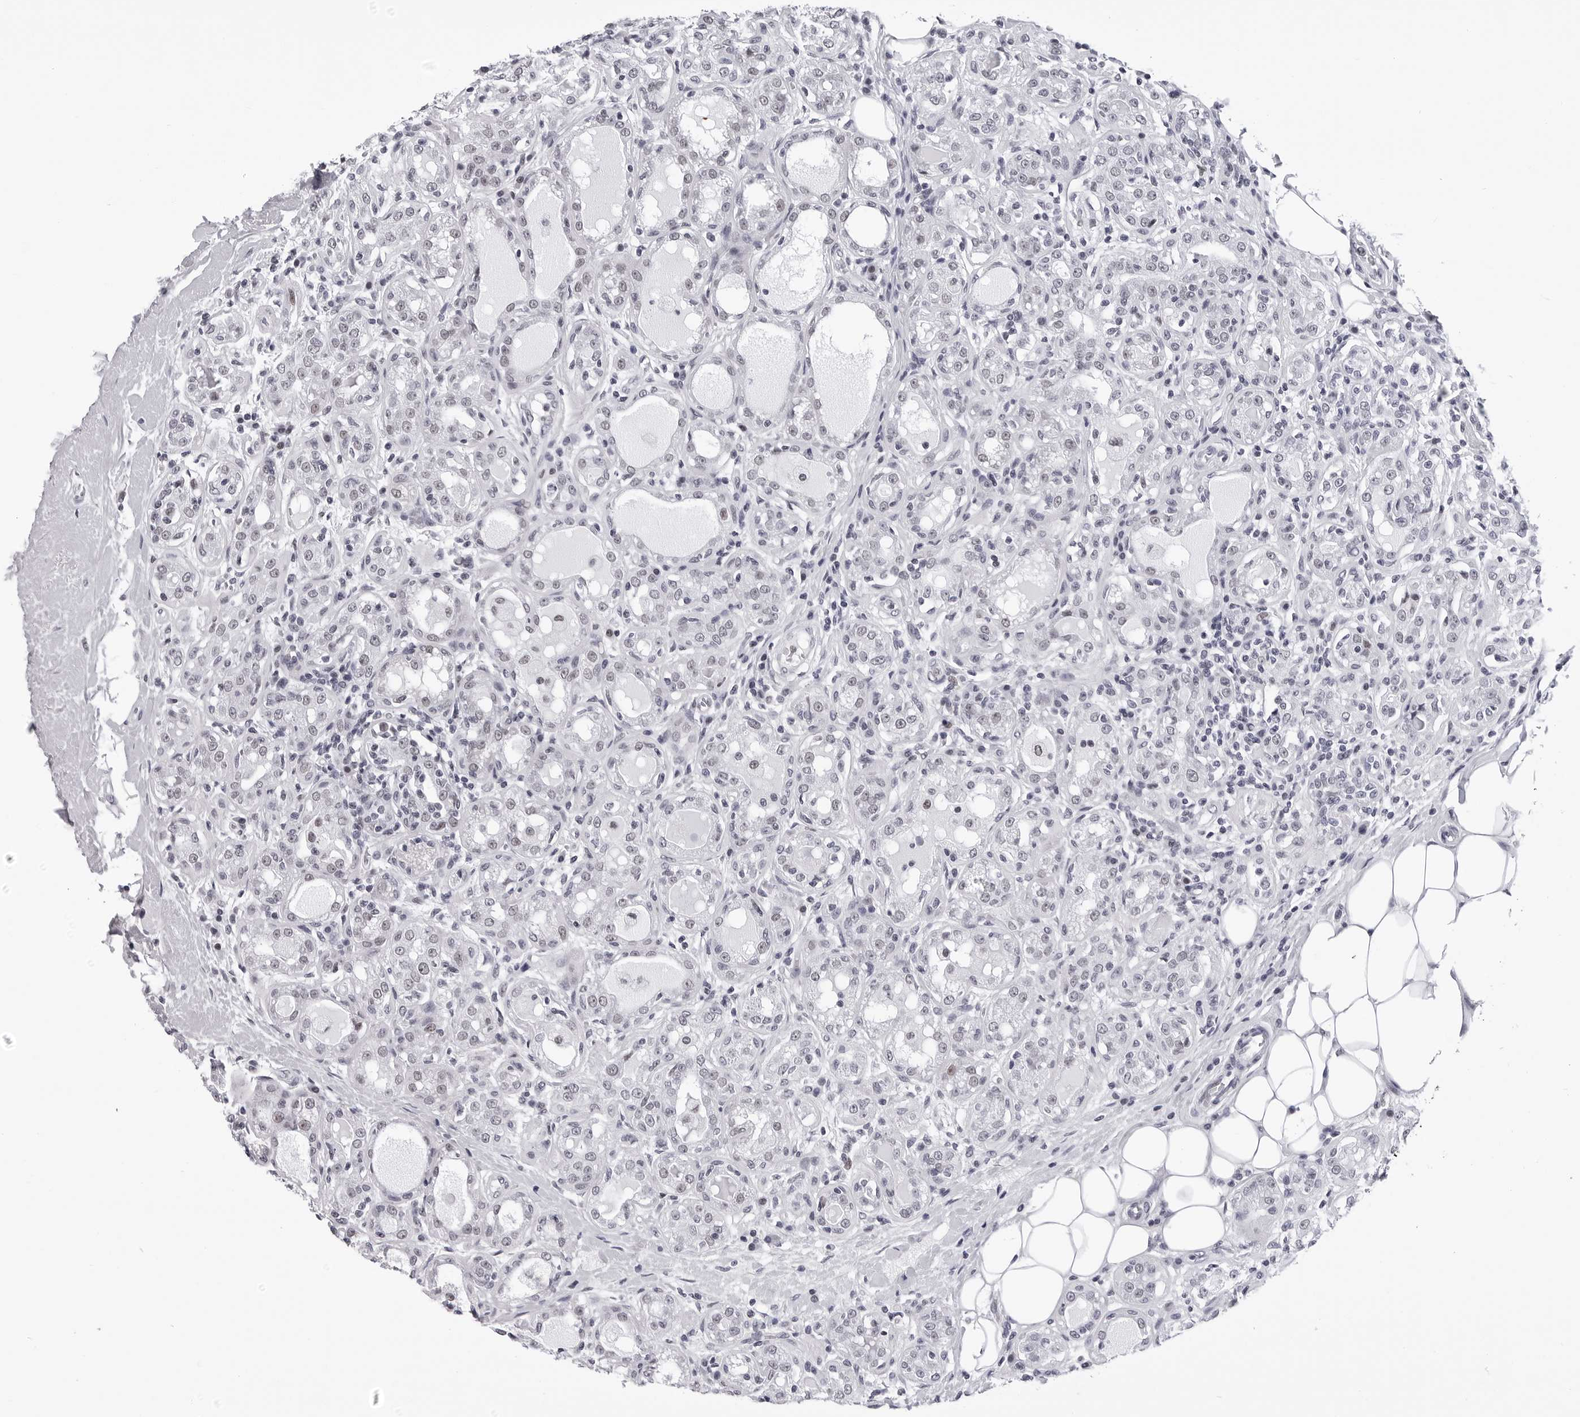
{"staining": {"intensity": "weak", "quantity": "<25%", "location": "nuclear"}, "tissue": "breast cancer", "cell_type": "Tumor cells", "image_type": "cancer", "snomed": [{"axis": "morphology", "description": "Duct carcinoma"}, {"axis": "topography", "description": "Breast"}], "caption": "Image shows no significant protein positivity in tumor cells of intraductal carcinoma (breast). (Stains: DAB (3,3'-diaminobenzidine) immunohistochemistry with hematoxylin counter stain, Microscopy: brightfield microscopy at high magnification).", "gene": "SF3B4", "patient": {"sex": "female", "age": 27}}